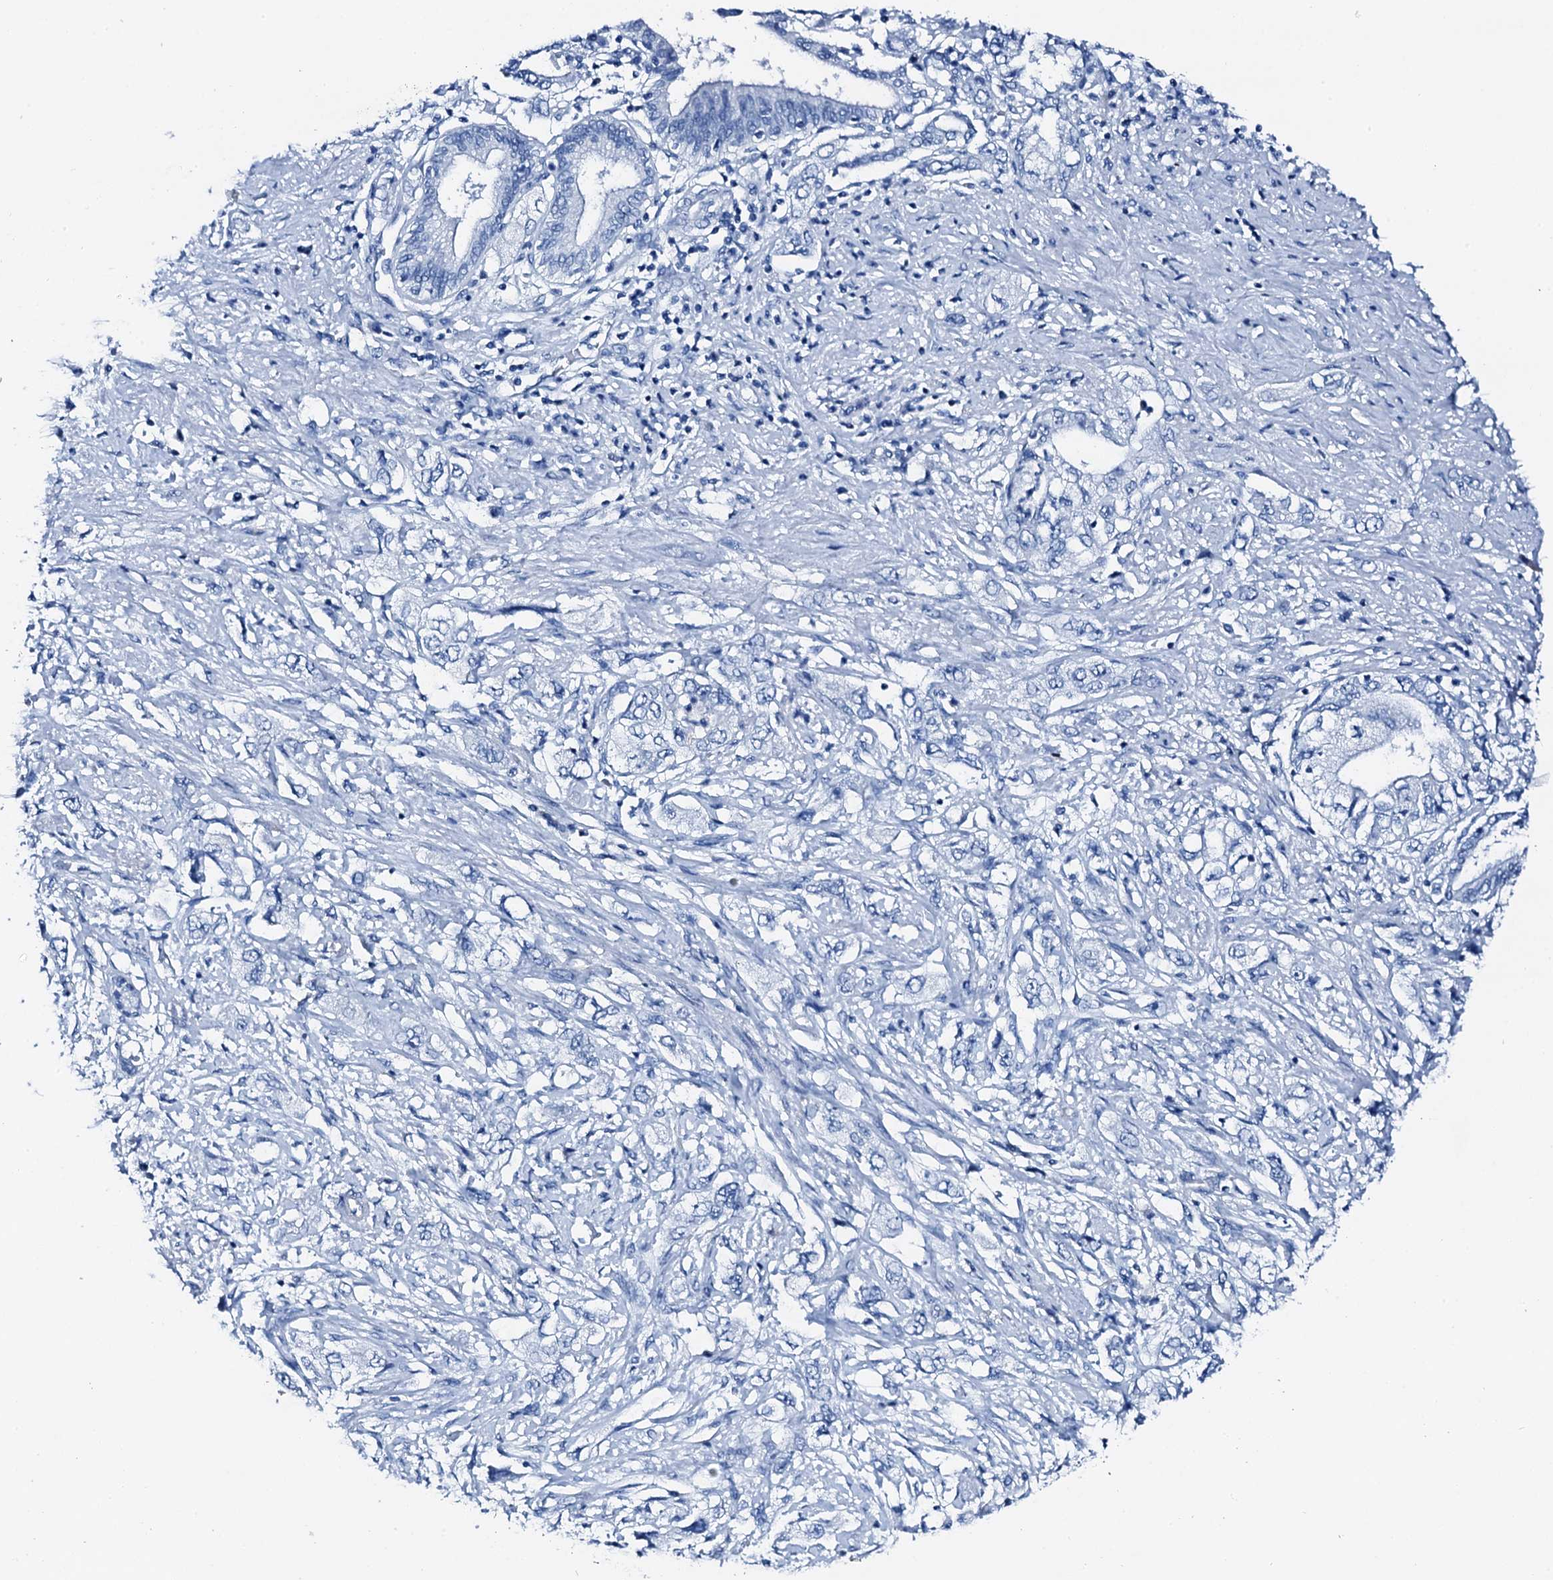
{"staining": {"intensity": "negative", "quantity": "none", "location": "none"}, "tissue": "pancreatic cancer", "cell_type": "Tumor cells", "image_type": "cancer", "snomed": [{"axis": "morphology", "description": "Adenocarcinoma, NOS"}, {"axis": "topography", "description": "Pancreas"}], "caption": "Histopathology image shows no protein expression in tumor cells of pancreatic cancer tissue.", "gene": "PTH", "patient": {"sex": "female", "age": 73}}